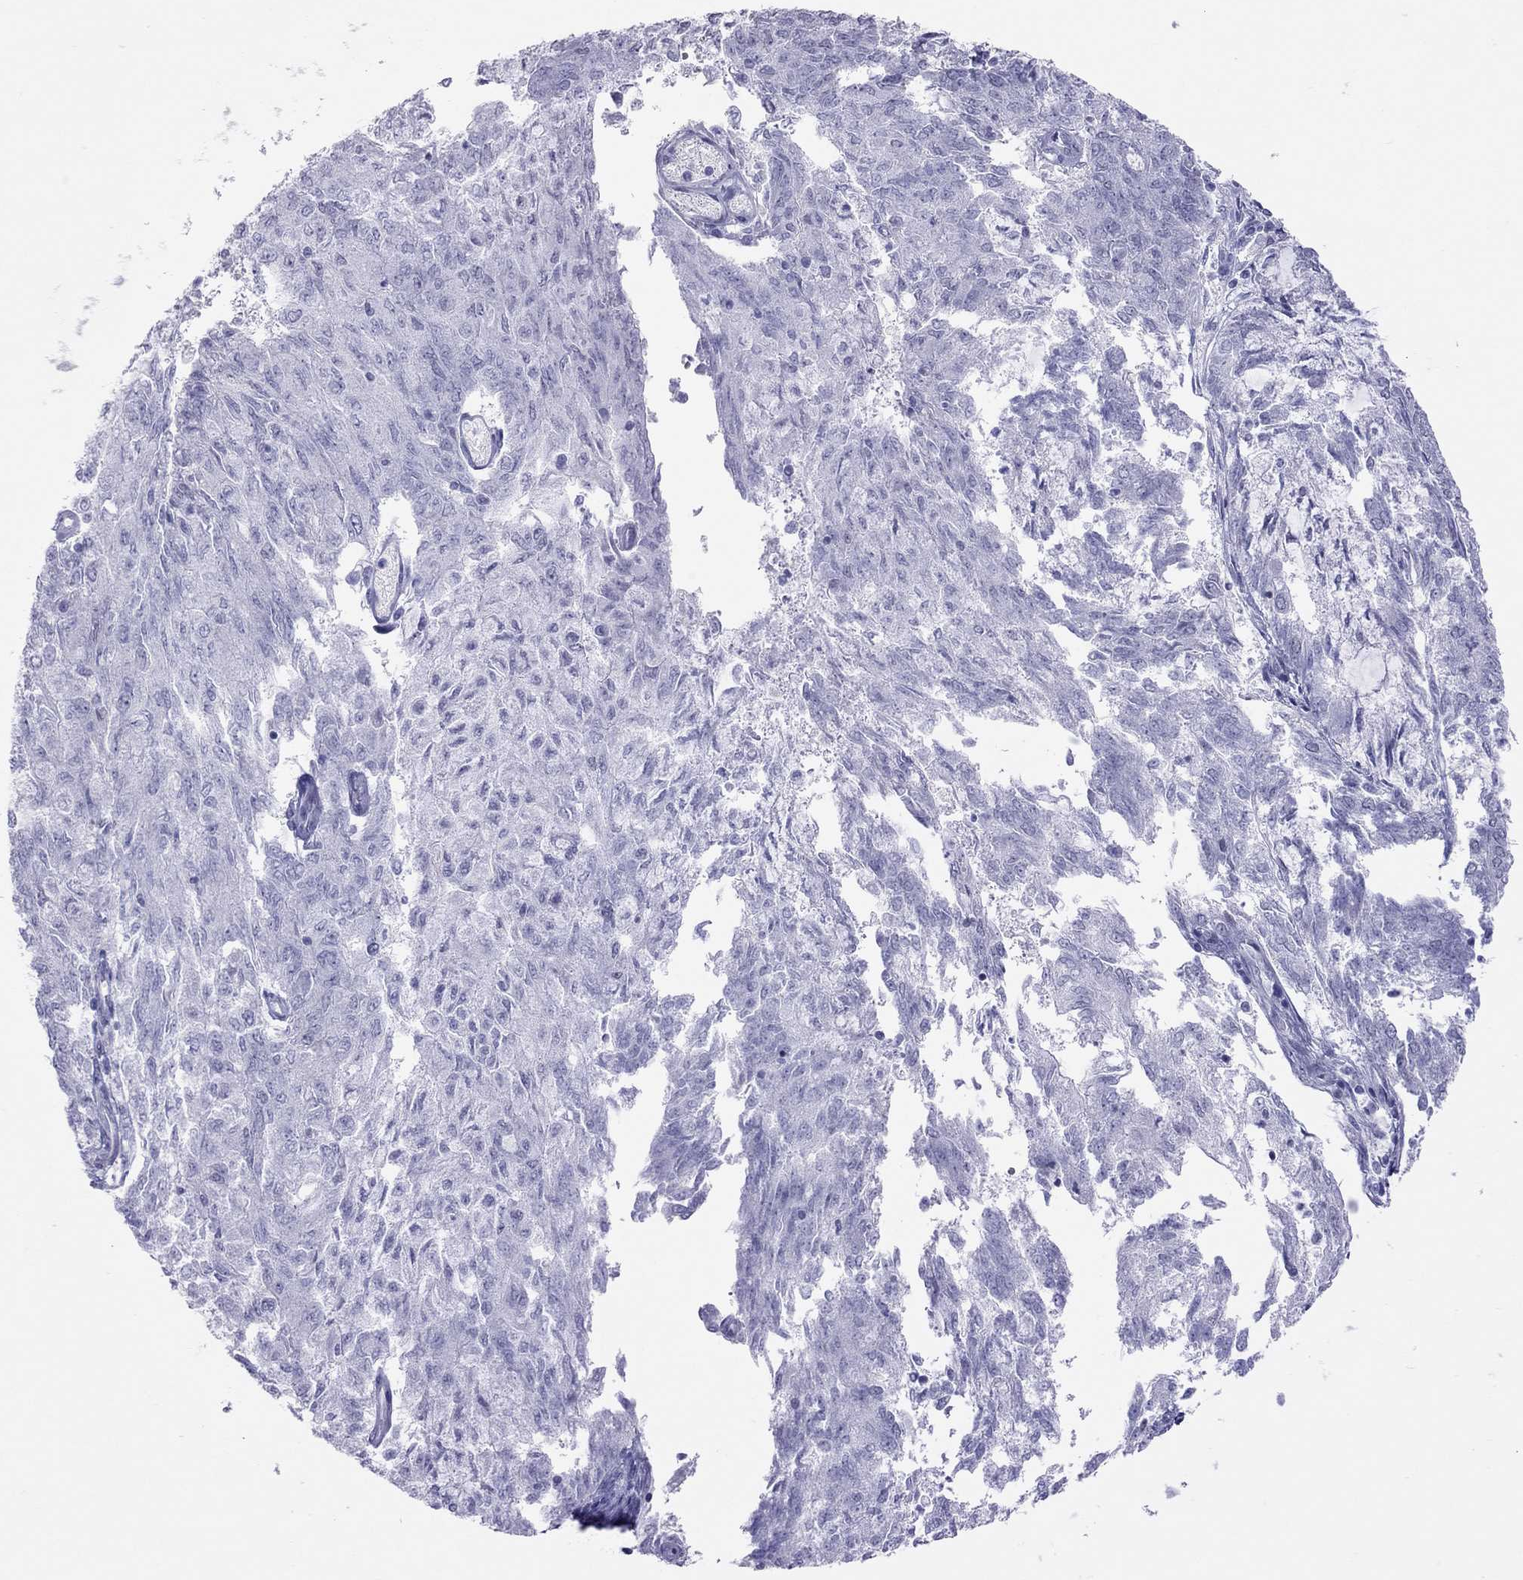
{"staining": {"intensity": "negative", "quantity": "none", "location": "none"}, "tissue": "endometrial cancer", "cell_type": "Tumor cells", "image_type": "cancer", "snomed": [{"axis": "morphology", "description": "Adenocarcinoma, NOS"}, {"axis": "topography", "description": "Endometrium"}], "caption": "Tumor cells show no significant staining in endometrial cancer. Nuclei are stained in blue.", "gene": "JHY", "patient": {"sex": "female", "age": 82}}